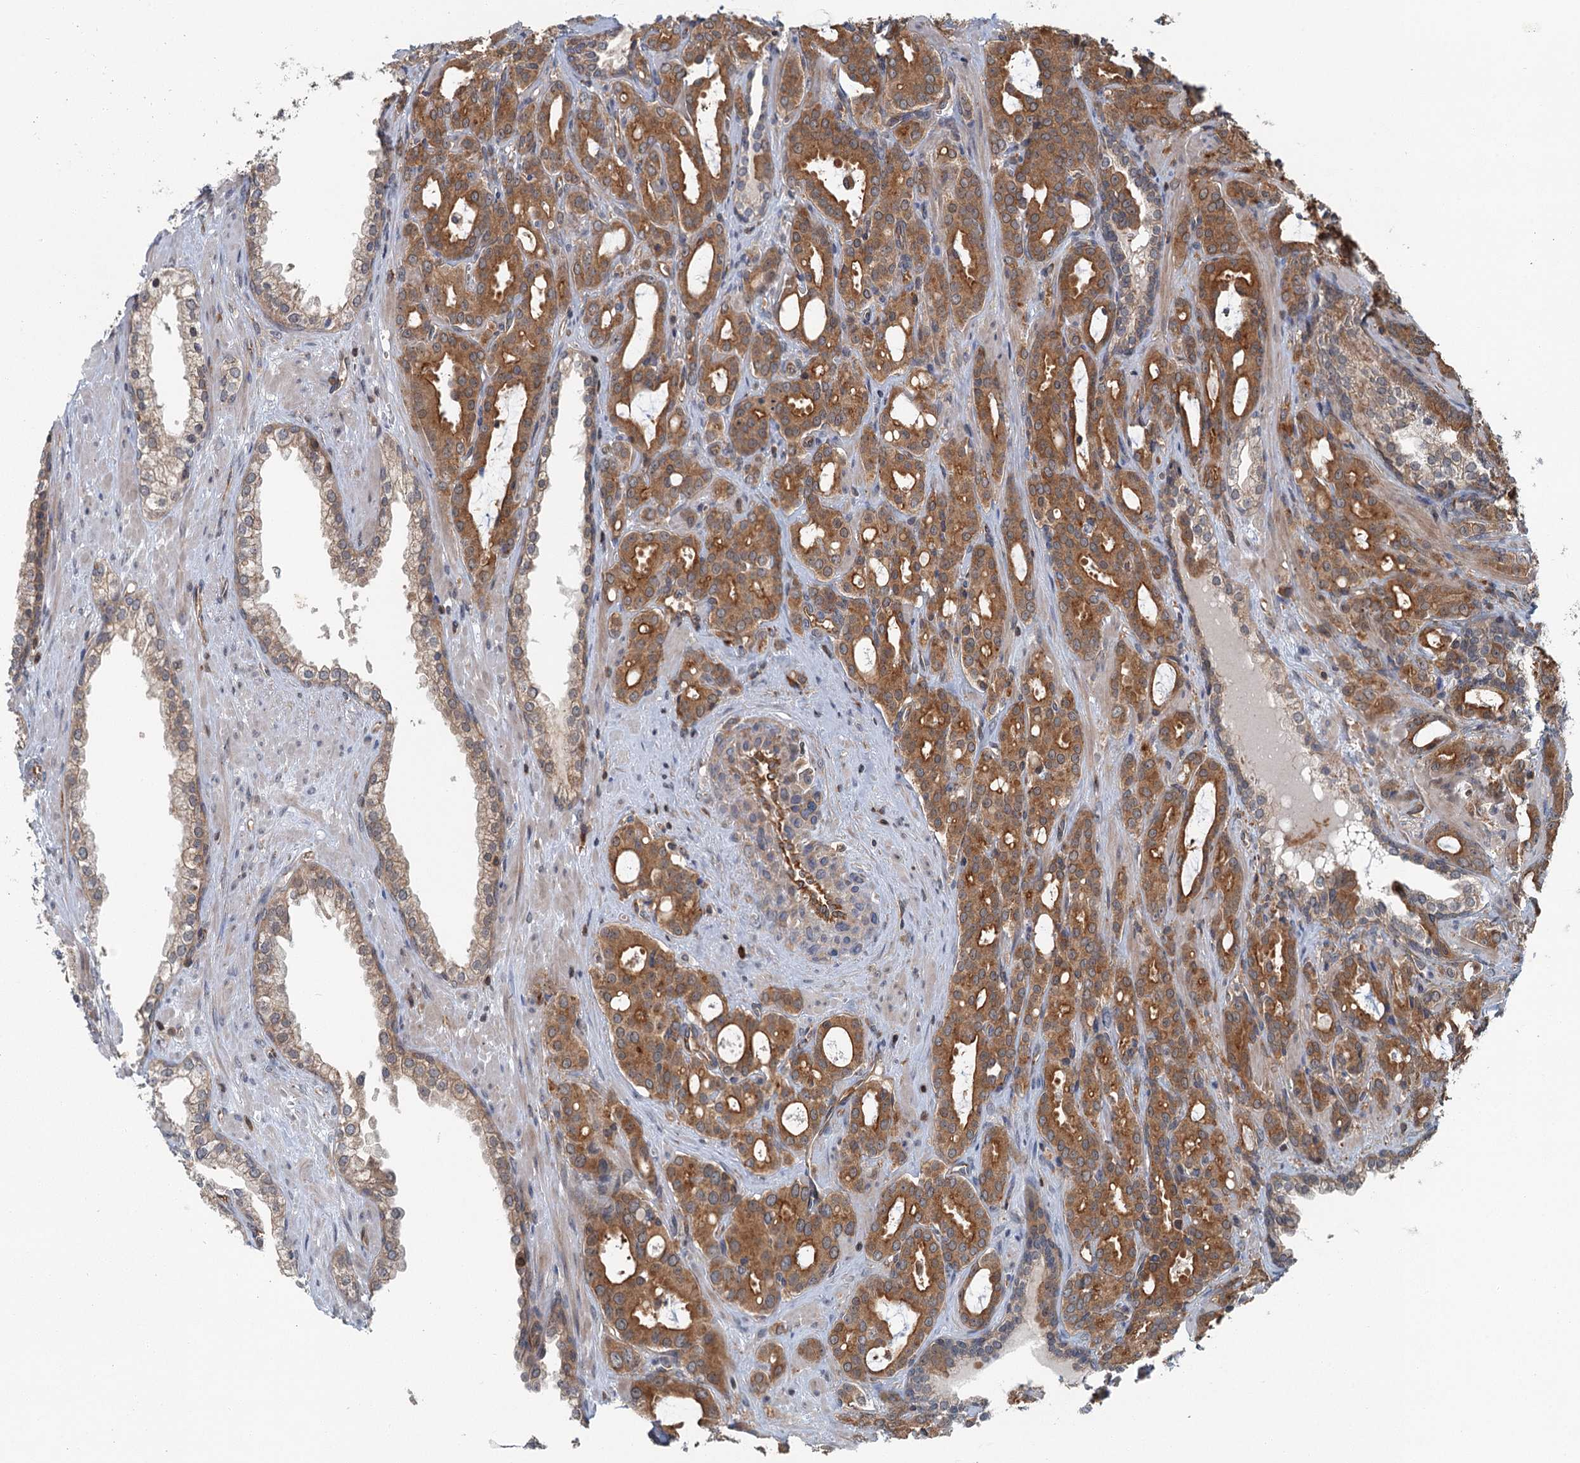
{"staining": {"intensity": "moderate", "quantity": ">75%", "location": "cytoplasmic/membranous"}, "tissue": "prostate cancer", "cell_type": "Tumor cells", "image_type": "cancer", "snomed": [{"axis": "morphology", "description": "Adenocarcinoma, High grade"}, {"axis": "topography", "description": "Prostate"}], "caption": "IHC histopathology image of human prostate cancer stained for a protein (brown), which reveals medium levels of moderate cytoplasmic/membranous positivity in approximately >75% of tumor cells.", "gene": "ZNF527", "patient": {"sex": "male", "age": 72}}